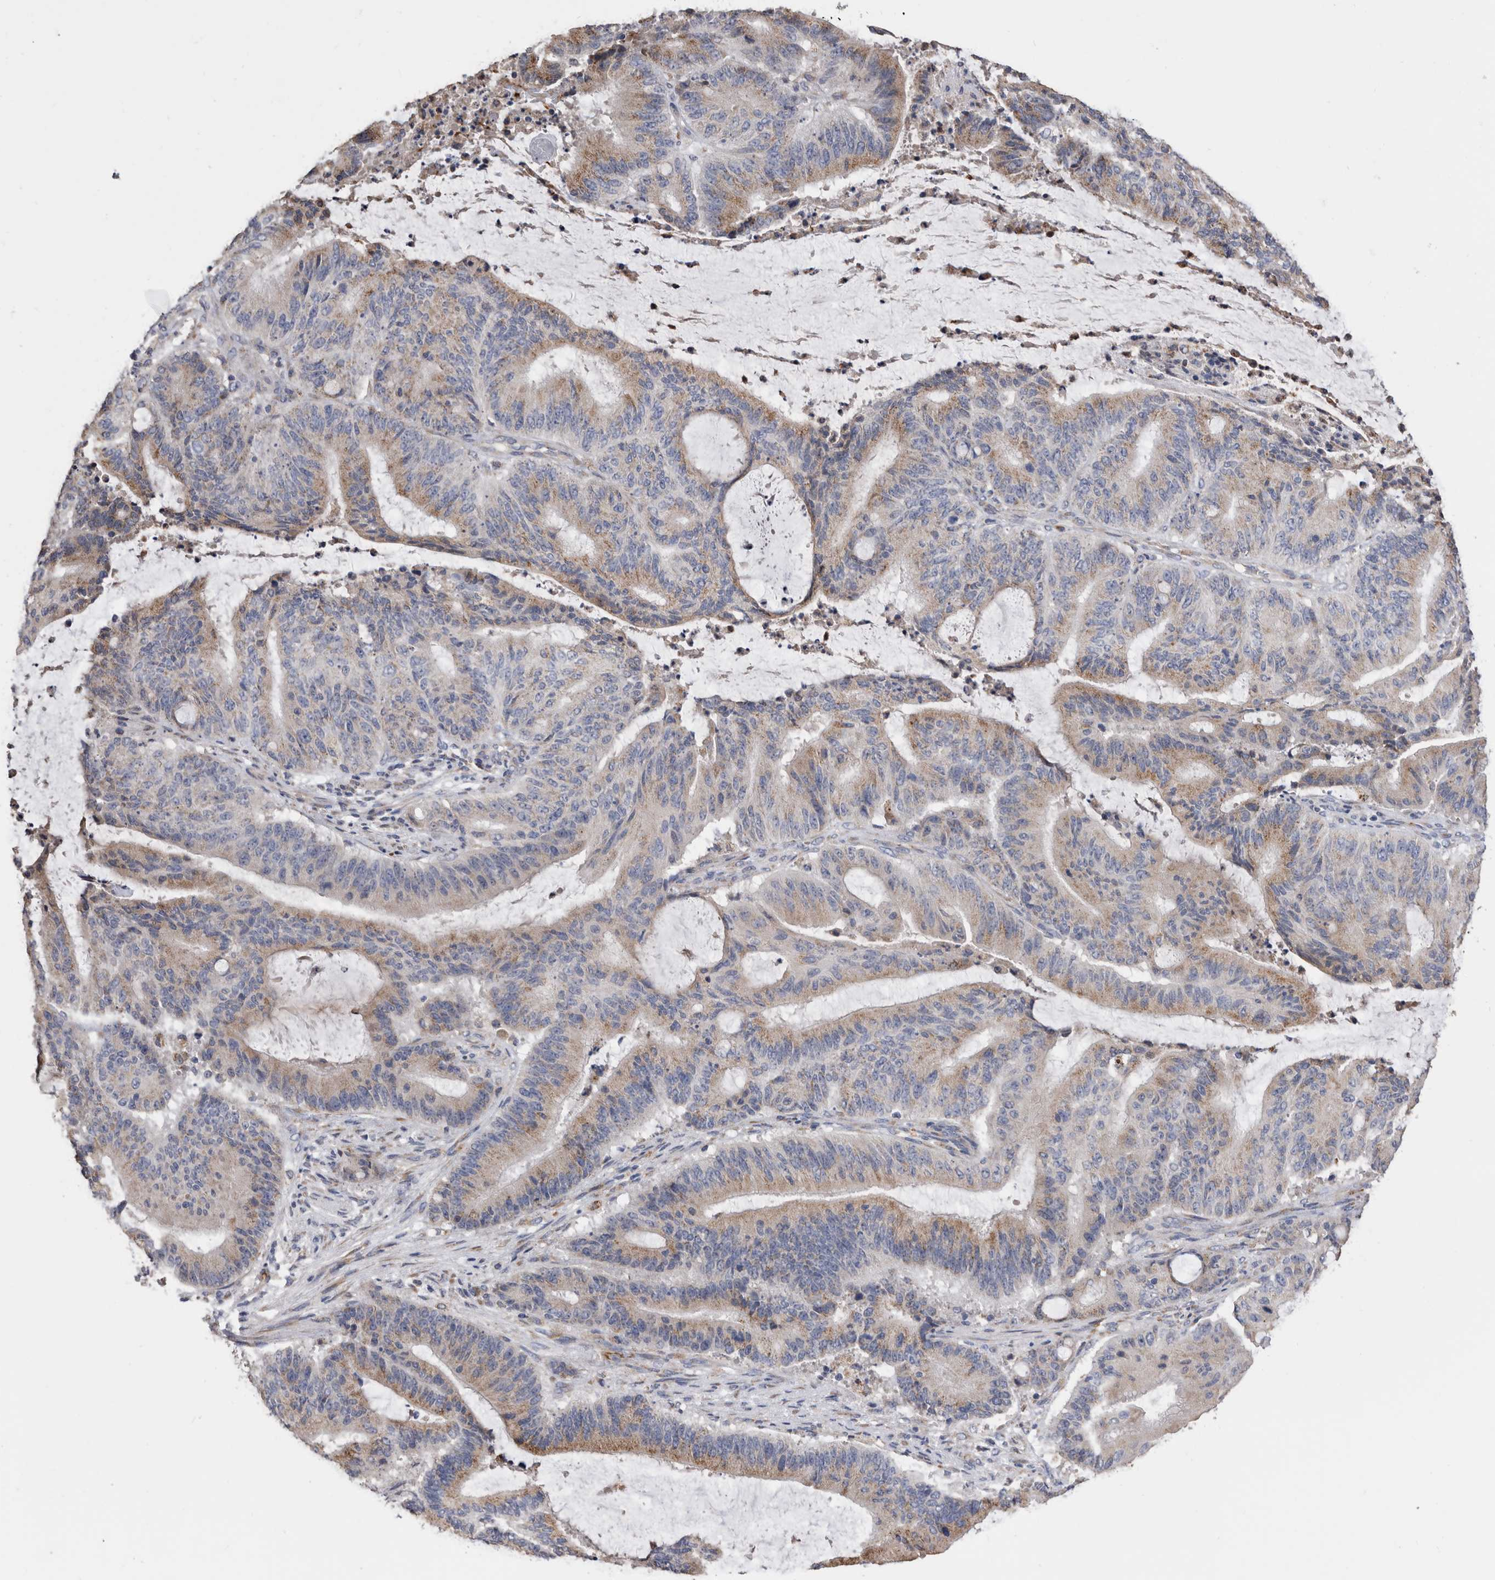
{"staining": {"intensity": "moderate", "quantity": "25%-75%", "location": "cytoplasmic/membranous"}, "tissue": "liver cancer", "cell_type": "Tumor cells", "image_type": "cancer", "snomed": [{"axis": "morphology", "description": "Normal tissue, NOS"}, {"axis": "morphology", "description": "Cholangiocarcinoma"}, {"axis": "topography", "description": "Liver"}, {"axis": "topography", "description": "Peripheral nerve tissue"}], "caption": "Tumor cells reveal medium levels of moderate cytoplasmic/membranous expression in approximately 25%-75% of cells in human liver cancer. (DAB (3,3'-diaminobenzidine) = brown stain, brightfield microscopy at high magnification).", "gene": "CRISPLD2", "patient": {"sex": "female", "age": 73}}